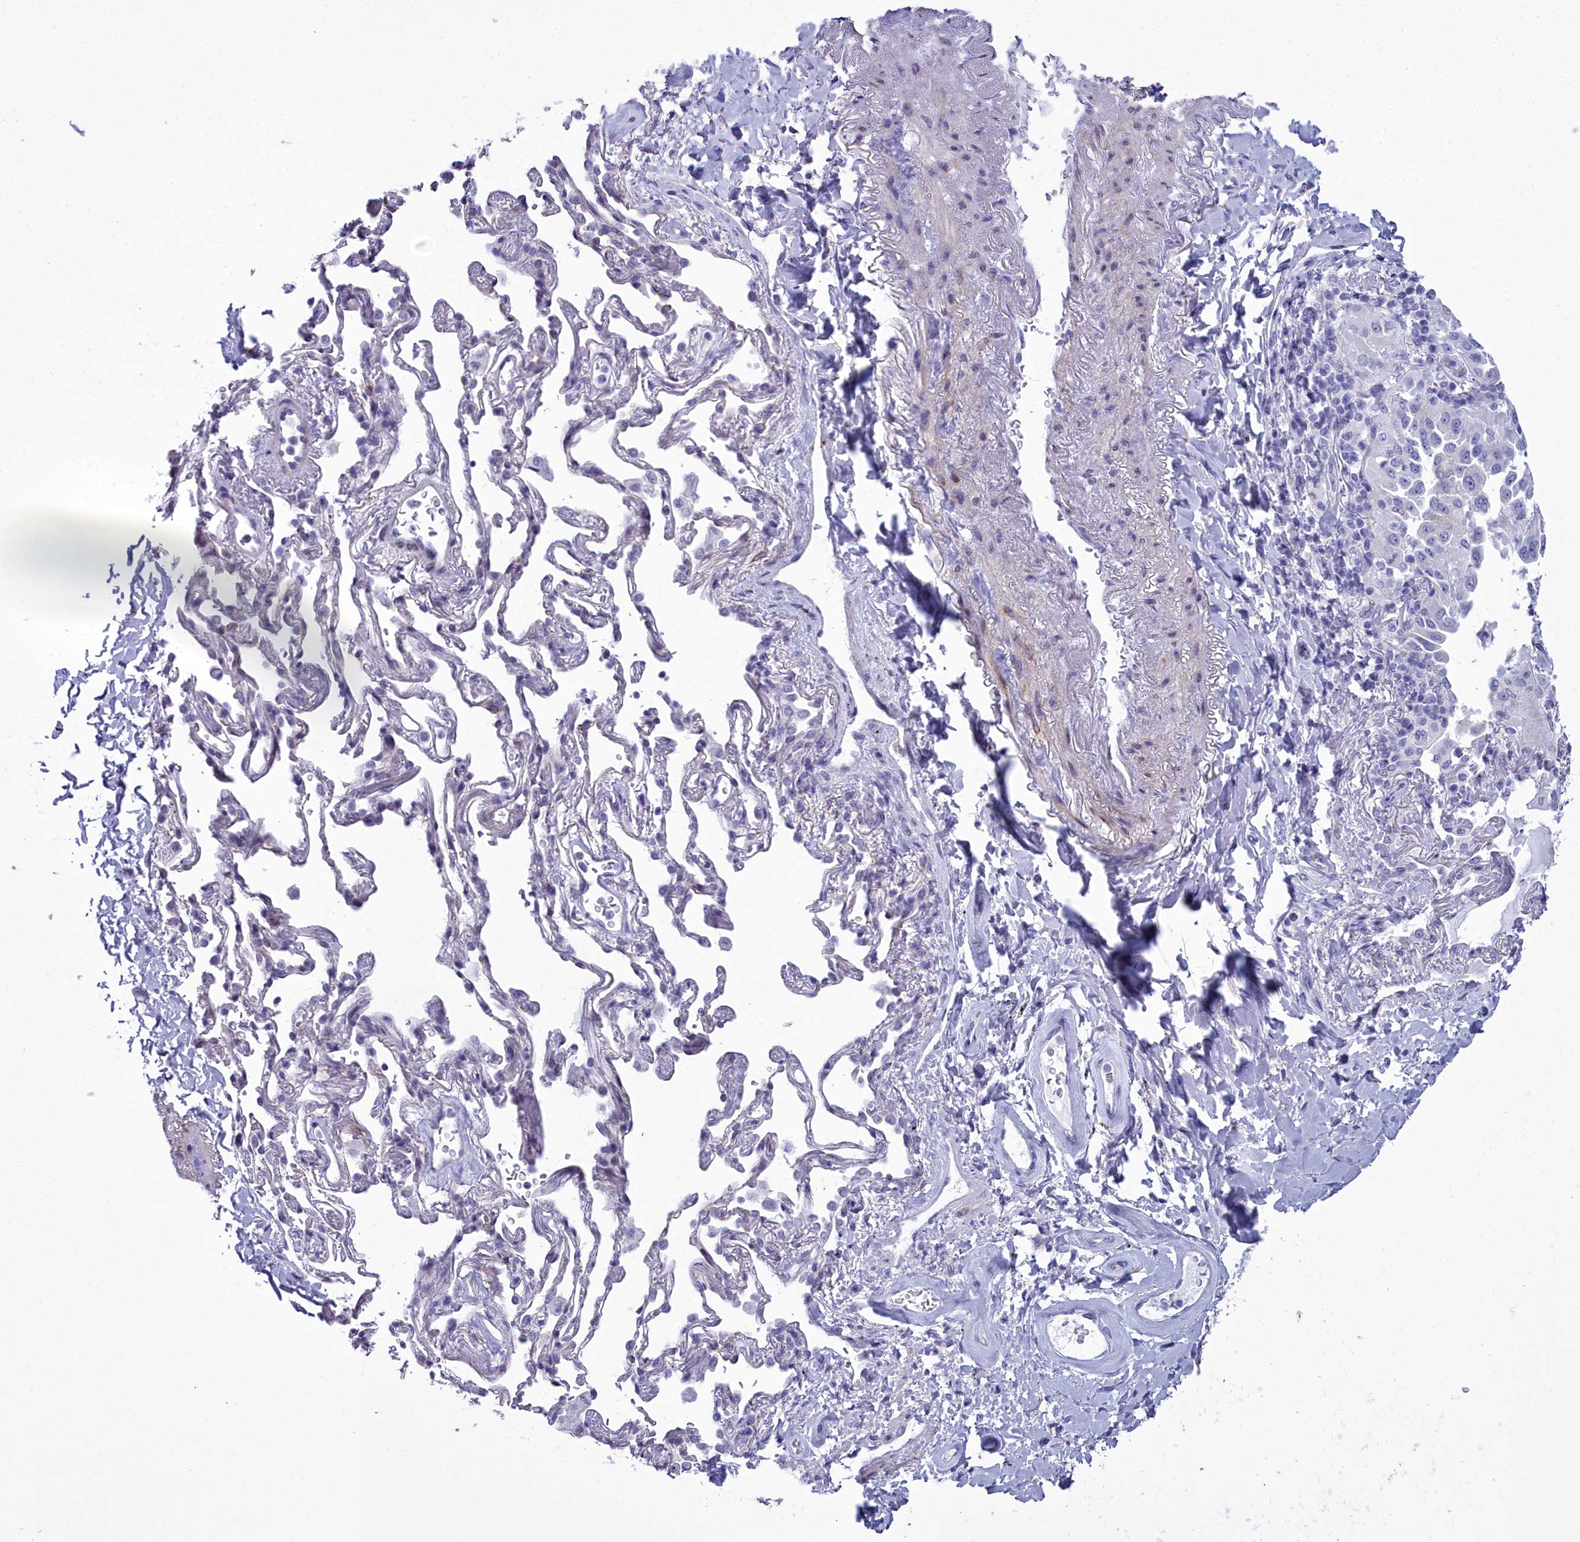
{"staining": {"intensity": "negative", "quantity": "none", "location": "none"}, "tissue": "lung cancer", "cell_type": "Tumor cells", "image_type": "cancer", "snomed": [{"axis": "morphology", "description": "Adenocarcinoma, NOS"}, {"axis": "topography", "description": "Lung"}], "caption": "DAB (3,3'-diaminobenzidine) immunohistochemical staining of human lung adenocarcinoma displays no significant staining in tumor cells. (Brightfield microscopy of DAB (3,3'-diaminobenzidine) immunohistochemistry (IHC) at high magnification).", "gene": "MAP6", "patient": {"sex": "female", "age": 69}}